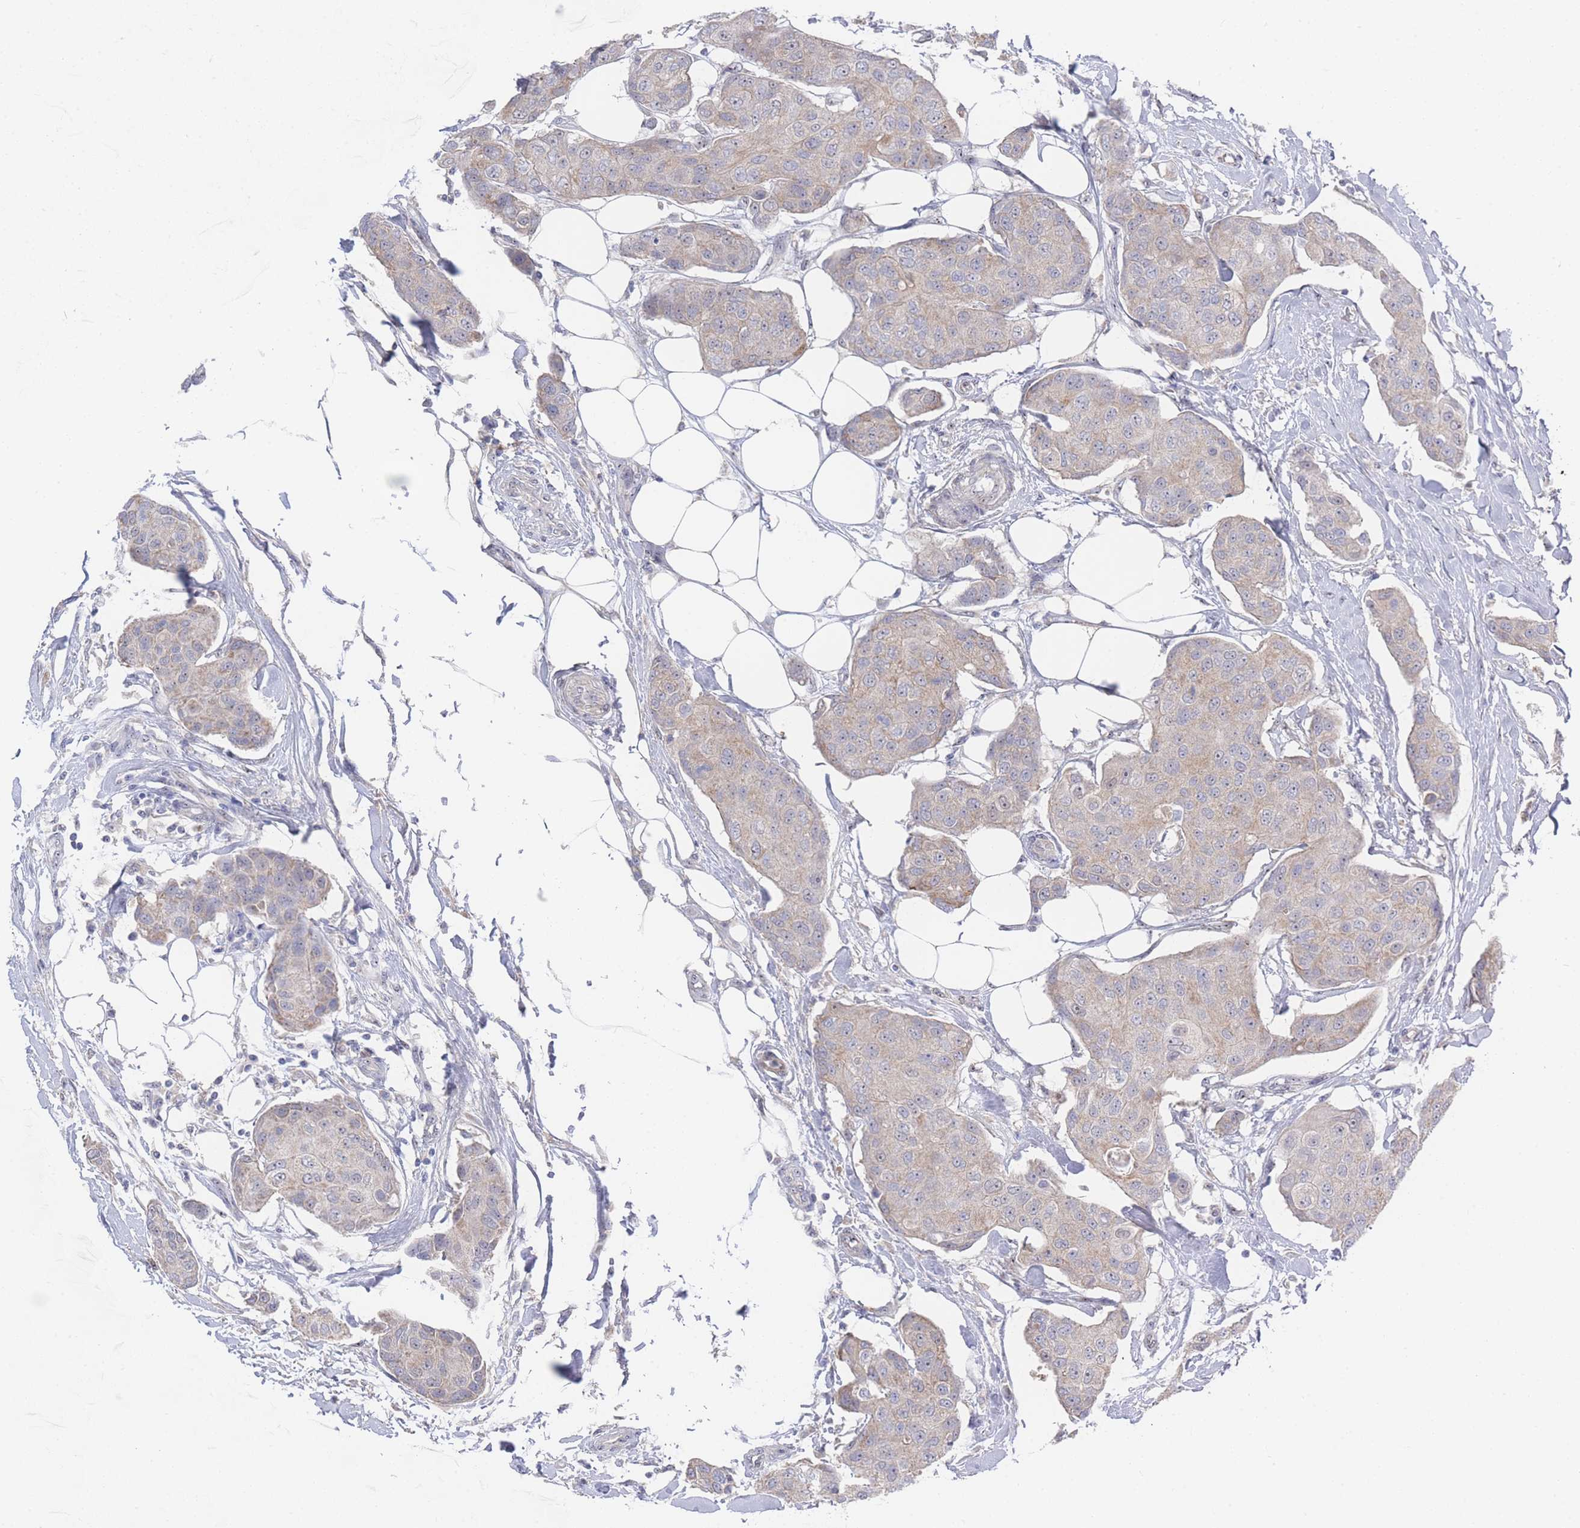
{"staining": {"intensity": "weak", "quantity": "25%-75%", "location": "cytoplasmic/membranous"}, "tissue": "breast cancer", "cell_type": "Tumor cells", "image_type": "cancer", "snomed": [{"axis": "morphology", "description": "Duct carcinoma"}, {"axis": "topography", "description": "Breast"}, {"axis": "topography", "description": "Lymph node"}], "caption": "Human breast infiltrating ductal carcinoma stained with a protein marker exhibits weak staining in tumor cells.", "gene": "ZNF142", "patient": {"sex": "female", "age": 80}}